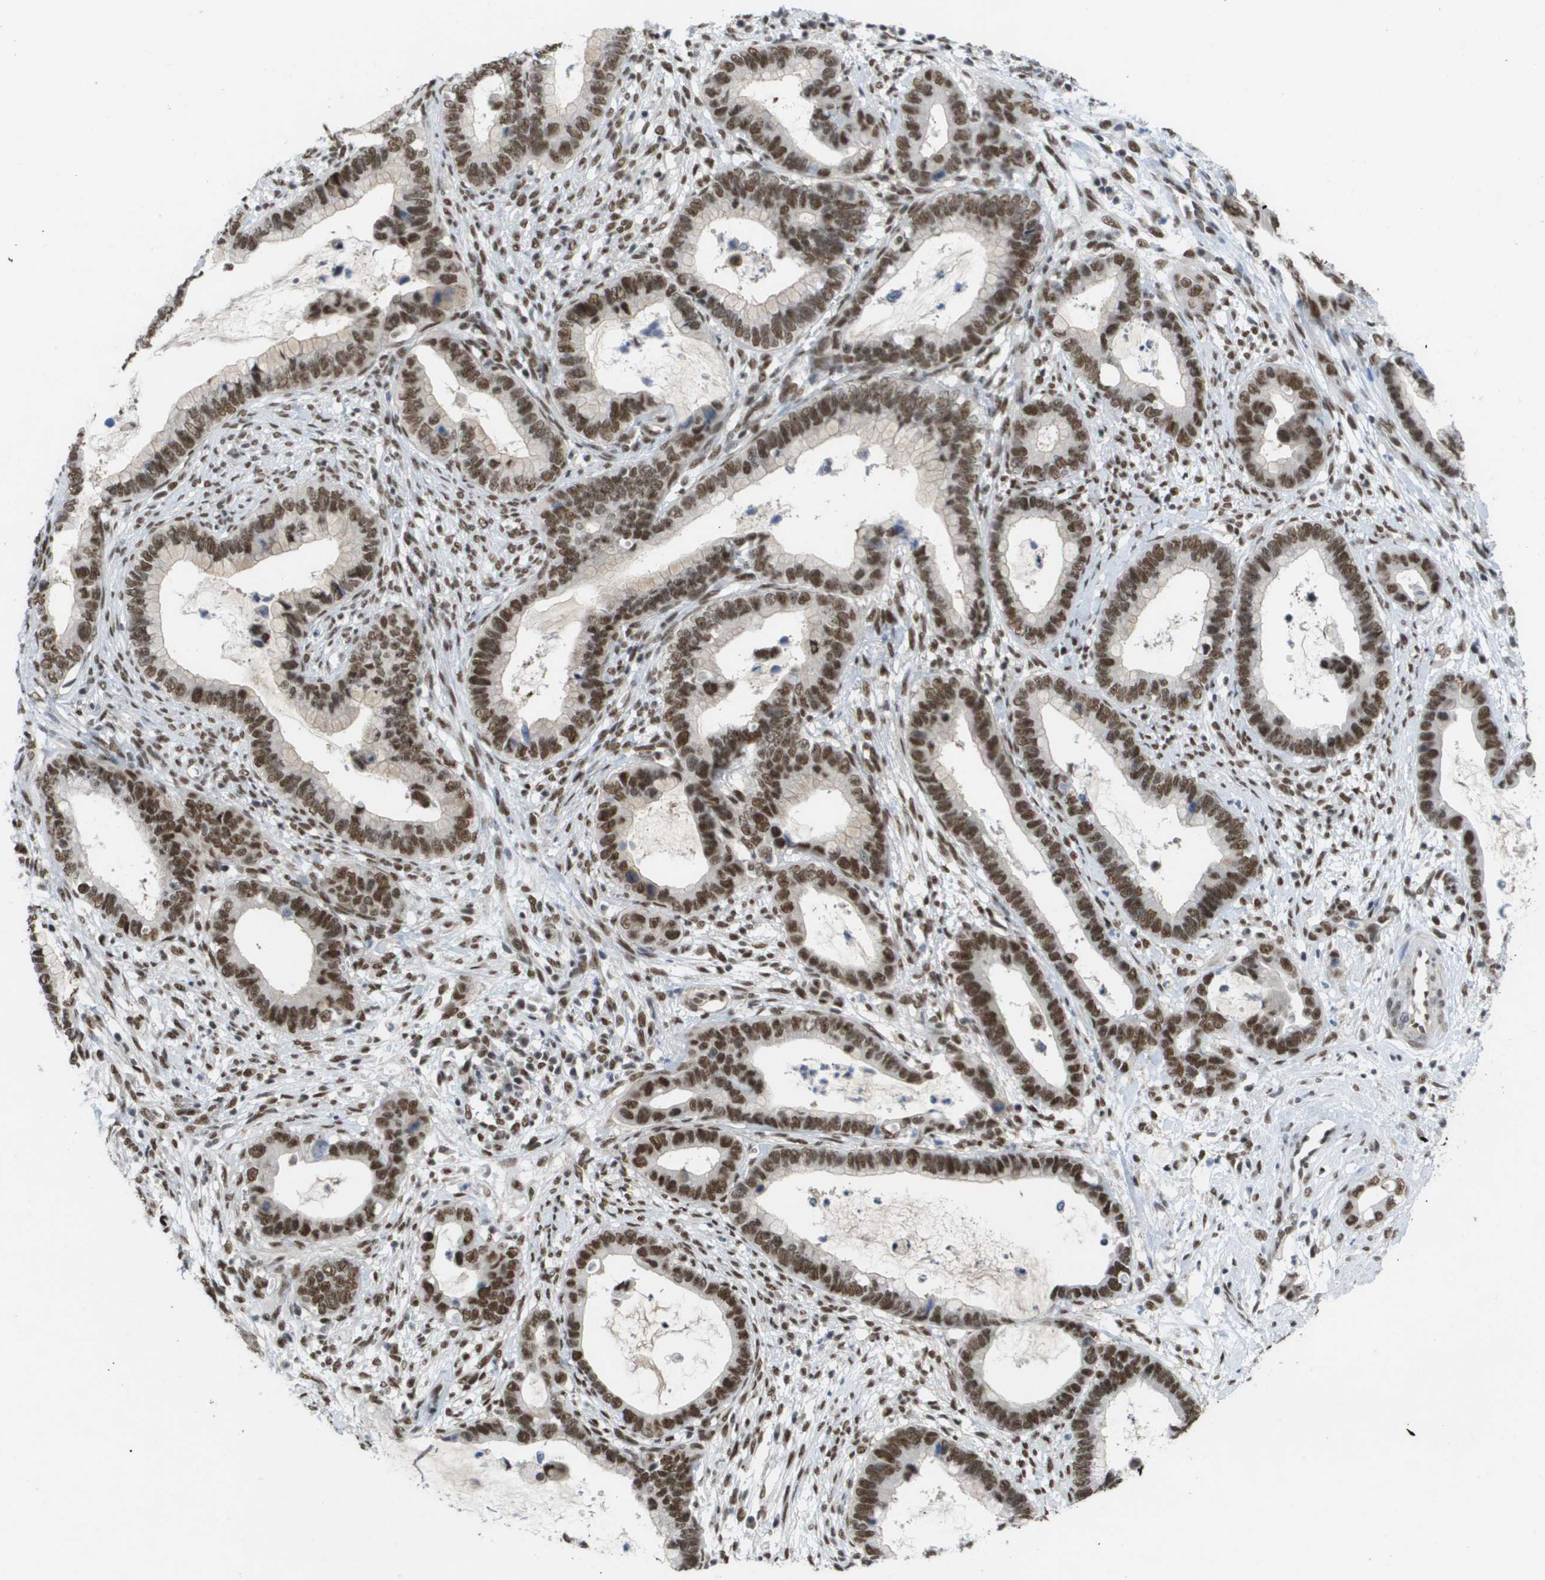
{"staining": {"intensity": "moderate", "quantity": ">75%", "location": "nuclear"}, "tissue": "cervical cancer", "cell_type": "Tumor cells", "image_type": "cancer", "snomed": [{"axis": "morphology", "description": "Adenocarcinoma, NOS"}, {"axis": "topography", "description": "Cervix"}], "caption": "An immunohistochemistry histopathology image of tumor tissue is shown. Protein staining in brown highlights moderate nuclear positivity in adenocarcinoma (cervical) within tumor cells.", "gene": "CDT1", "patient": {"sex": "female", "age": 44}}